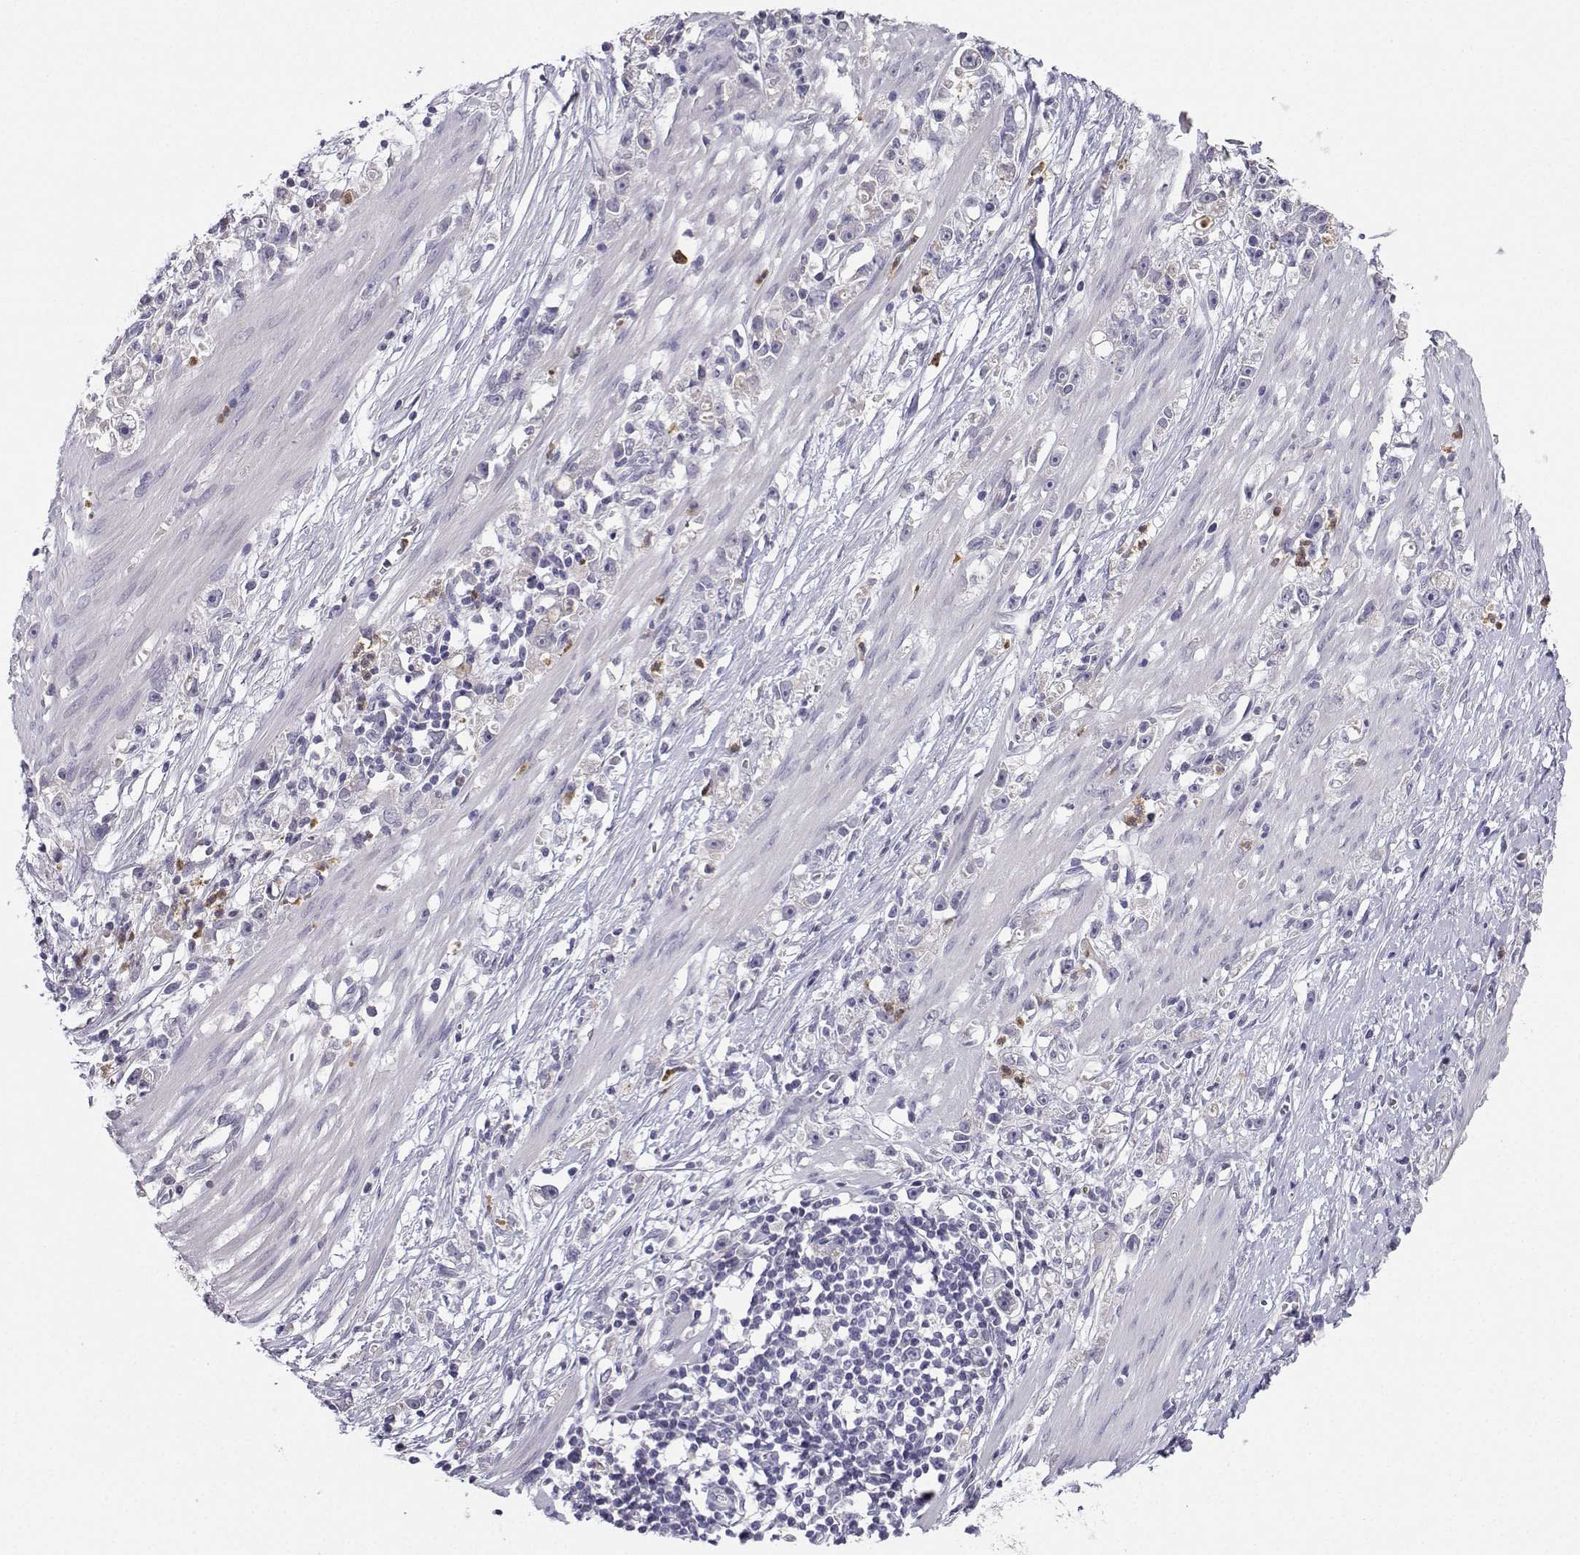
{"staining": {"intensity": "negative", "quantity": "none", "location": "none"}, "tissue": "stomach cancer", "cell_type": "Tumor cells", "image_type": "cancer", "snomed": [{"axis": "morphology", "description": "Adenocarcinoma, NOS"}, {"axis": "topography", "description": "Stomach"}], "caption": "There is no significant positivity in tumor cells of stomach cancer (adenocarcinoma).", "gene": "CALY", "patient": {"sex": "female", "age": 59}}